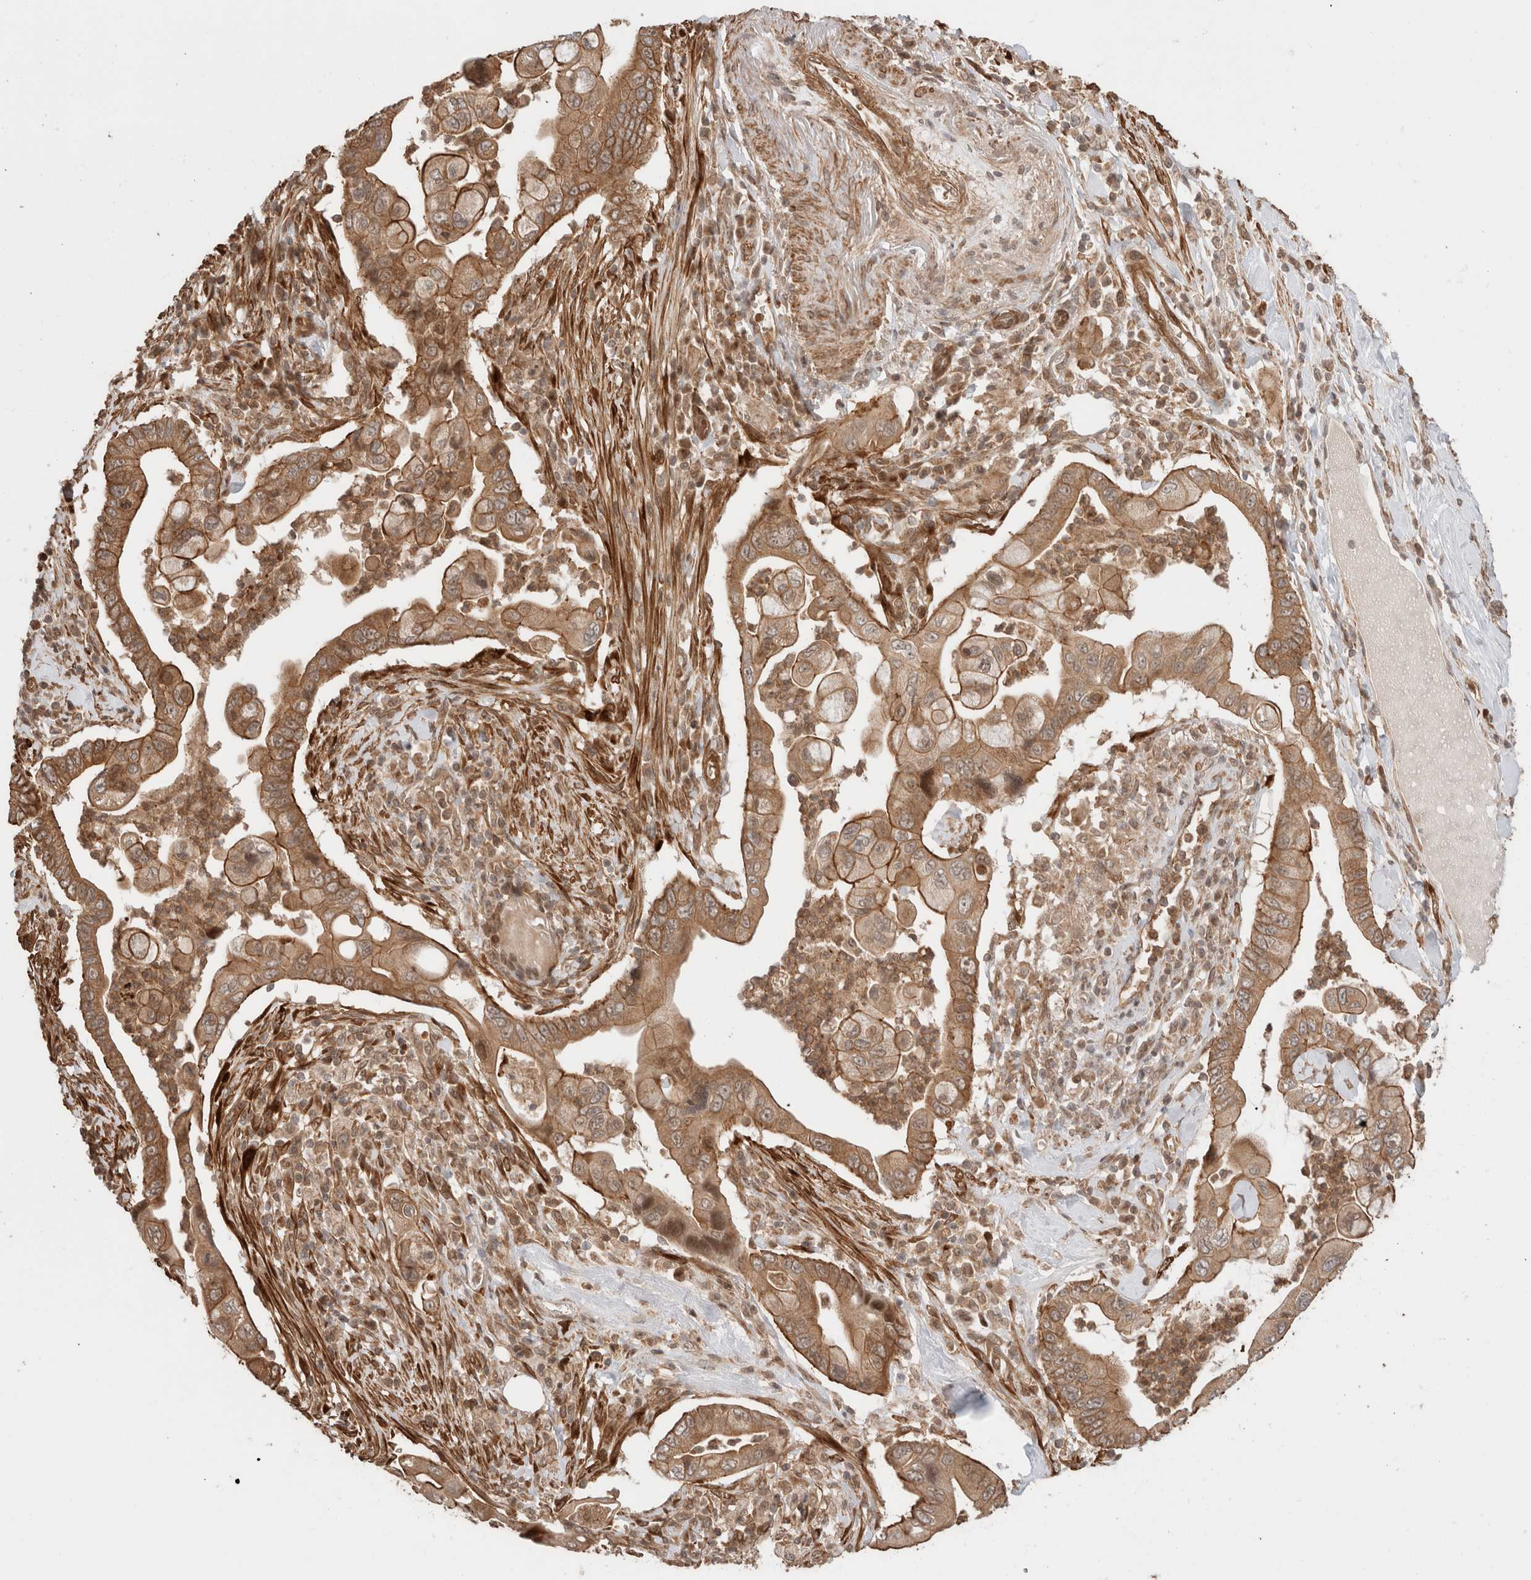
{"staining": {"intensity": "moderate", "quantity": ">75%", "location": "cytoplasmic/membranous"}, "tissue": "pancreatic cancer", "cell_type": "Tumor cells", "image_type": "cancer", "snomed": [{"axis": "morphology", "description": "Adenocarcinoma, NOS"}, {"axis": "topography", "description": "Pancreas"}], "caption": "A high-resolution photomicrograph shows immunohistochemistry (IHC) staining of pancreatic cancer (adenocarcinoma), which exhibits moderate cytoplasmic/membranous staining in about >75% of tumor cells. Immunohistochemistry stains the protein in brown and the nuclei are stained blue.", "gene": "ZNF649", "patient": {"sex": "male", "age": 78}}